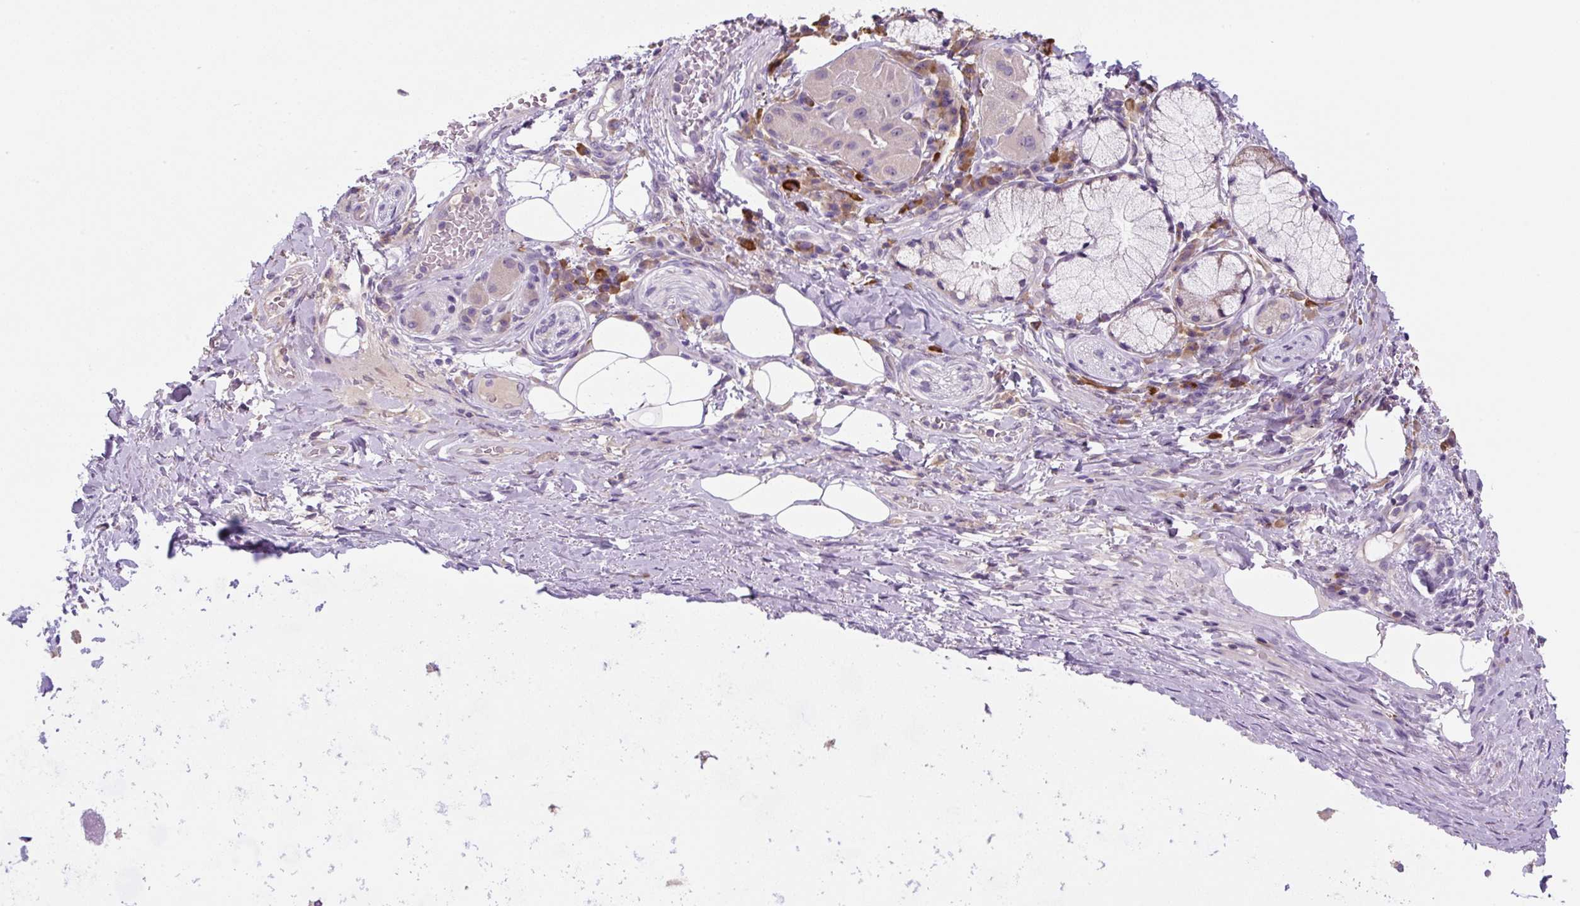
{"staining": {"intensity": "negative", "quantity": "none", "location": "none"}, "tissue": "adipose tissue", "cell_type": "Adipocytes", "image_type": "normal", "snomed": [{"axis": "morphology", "description": "Normal tissue, NOS"}, {"axis": "topography", "description": "Cartilage tissue"}, {"axis": "topography", "description": "Bronchus"}], "caption": "There is no significant positivity in adipocytes of adipose tissue.", "gene": "FZD5", "patient": {"sex": "male", "age": 56}}